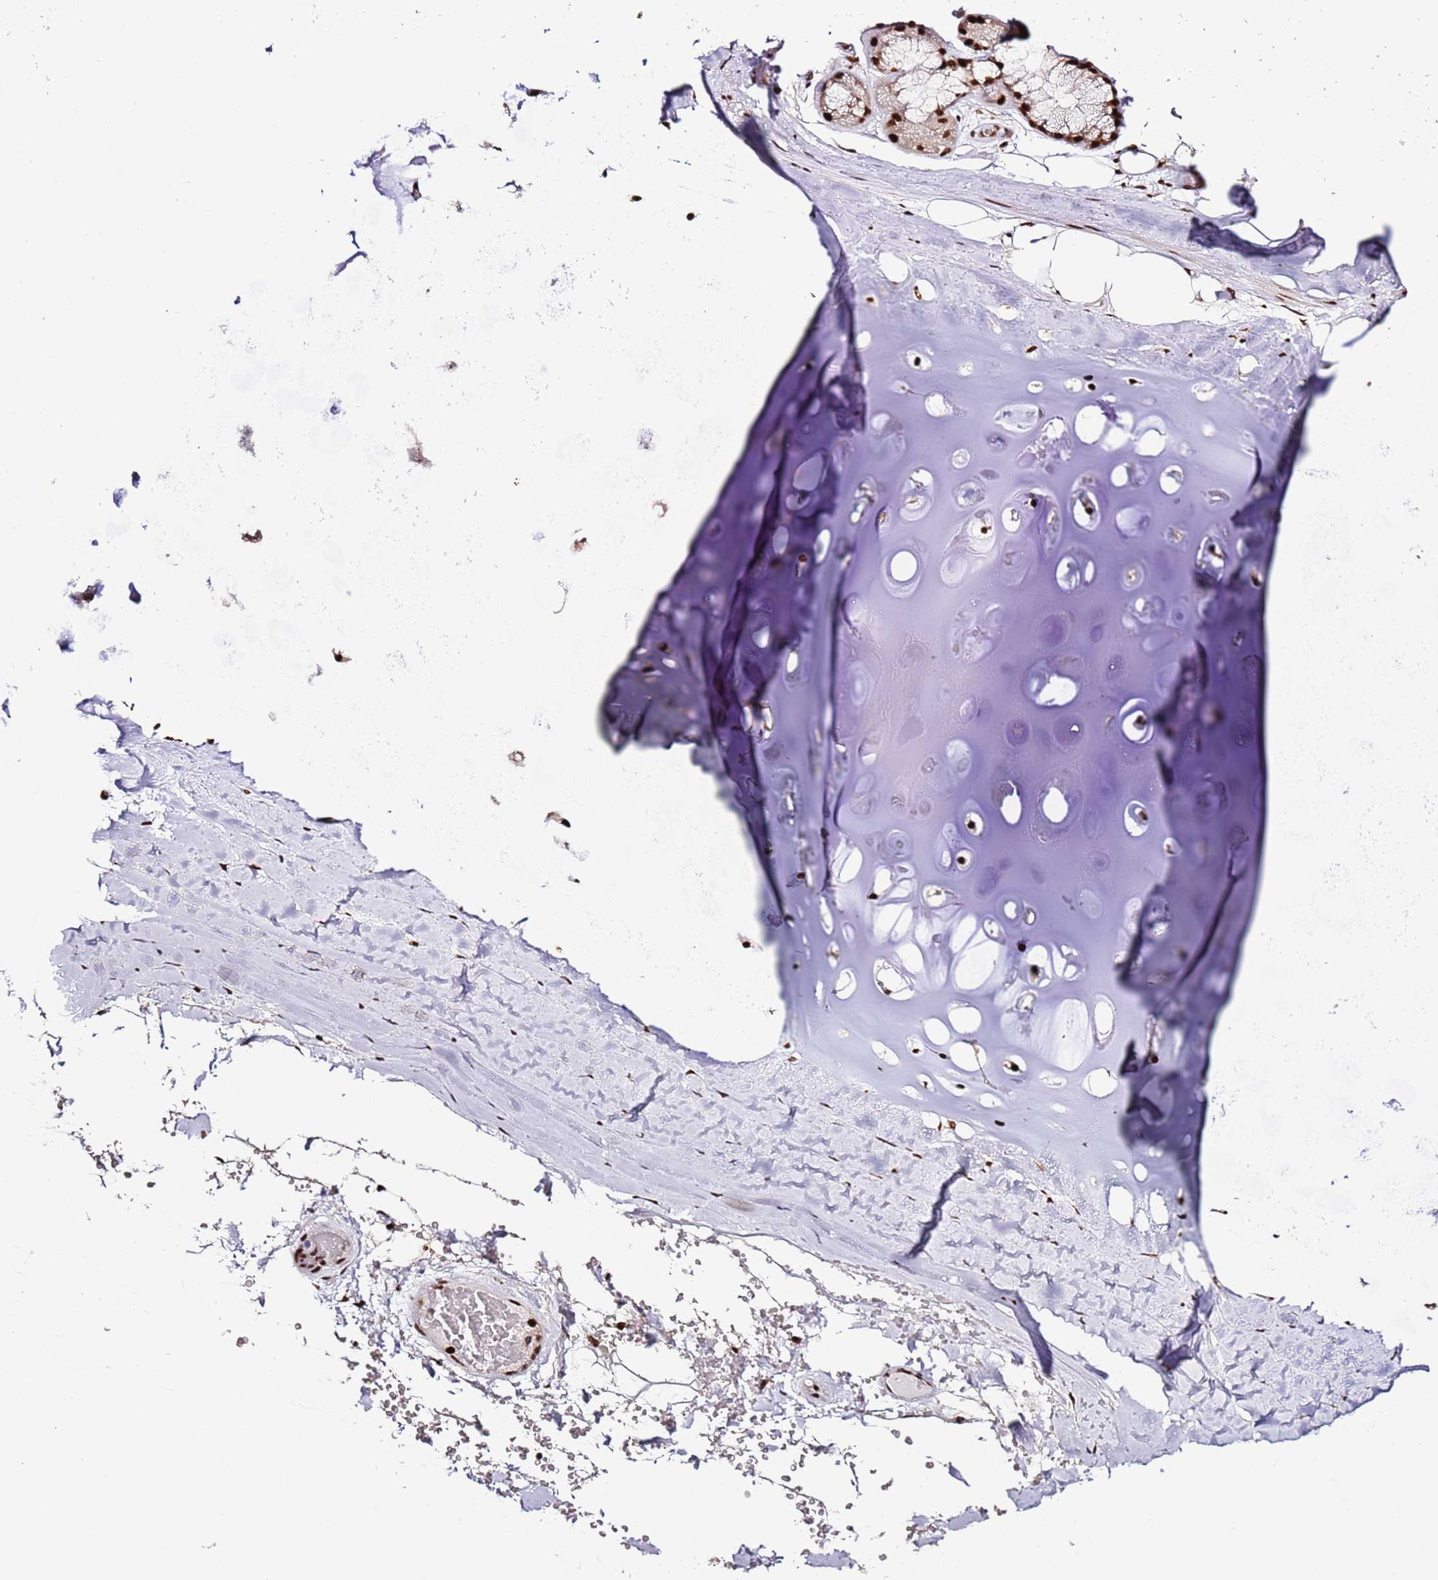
{"staining": {"intensity": "strong", "quantity": "25%-75%", "location": "nuclear"}, "tissue": "adipose tissue", "cell_type": "Adipocytes", "image_type": "normal", "snomed": [{"axis": "morphology", "description": "Normal tissue, NOS"}, {"axis": "morphology", "description": "Squamous cell carcinoma, NOS"}, {"axis": "topography", "description": "Lymph node"}, {"axis": "topography", "description": "Bronchus"}, {"axis": "topography", "description": "Lung"}], "caption": "A high-resolution micrograph shows IHC staining of normal adipose tissue, which exhibits strong nuclear expression in about 25%-75% of adipocytes. (Stains: DAB in brown, nuclei in blue, Microscopy: brightfield microscopy at high magnification).", "gene": "C6orf226", "patient": {"sex": "male", "age": 66}}